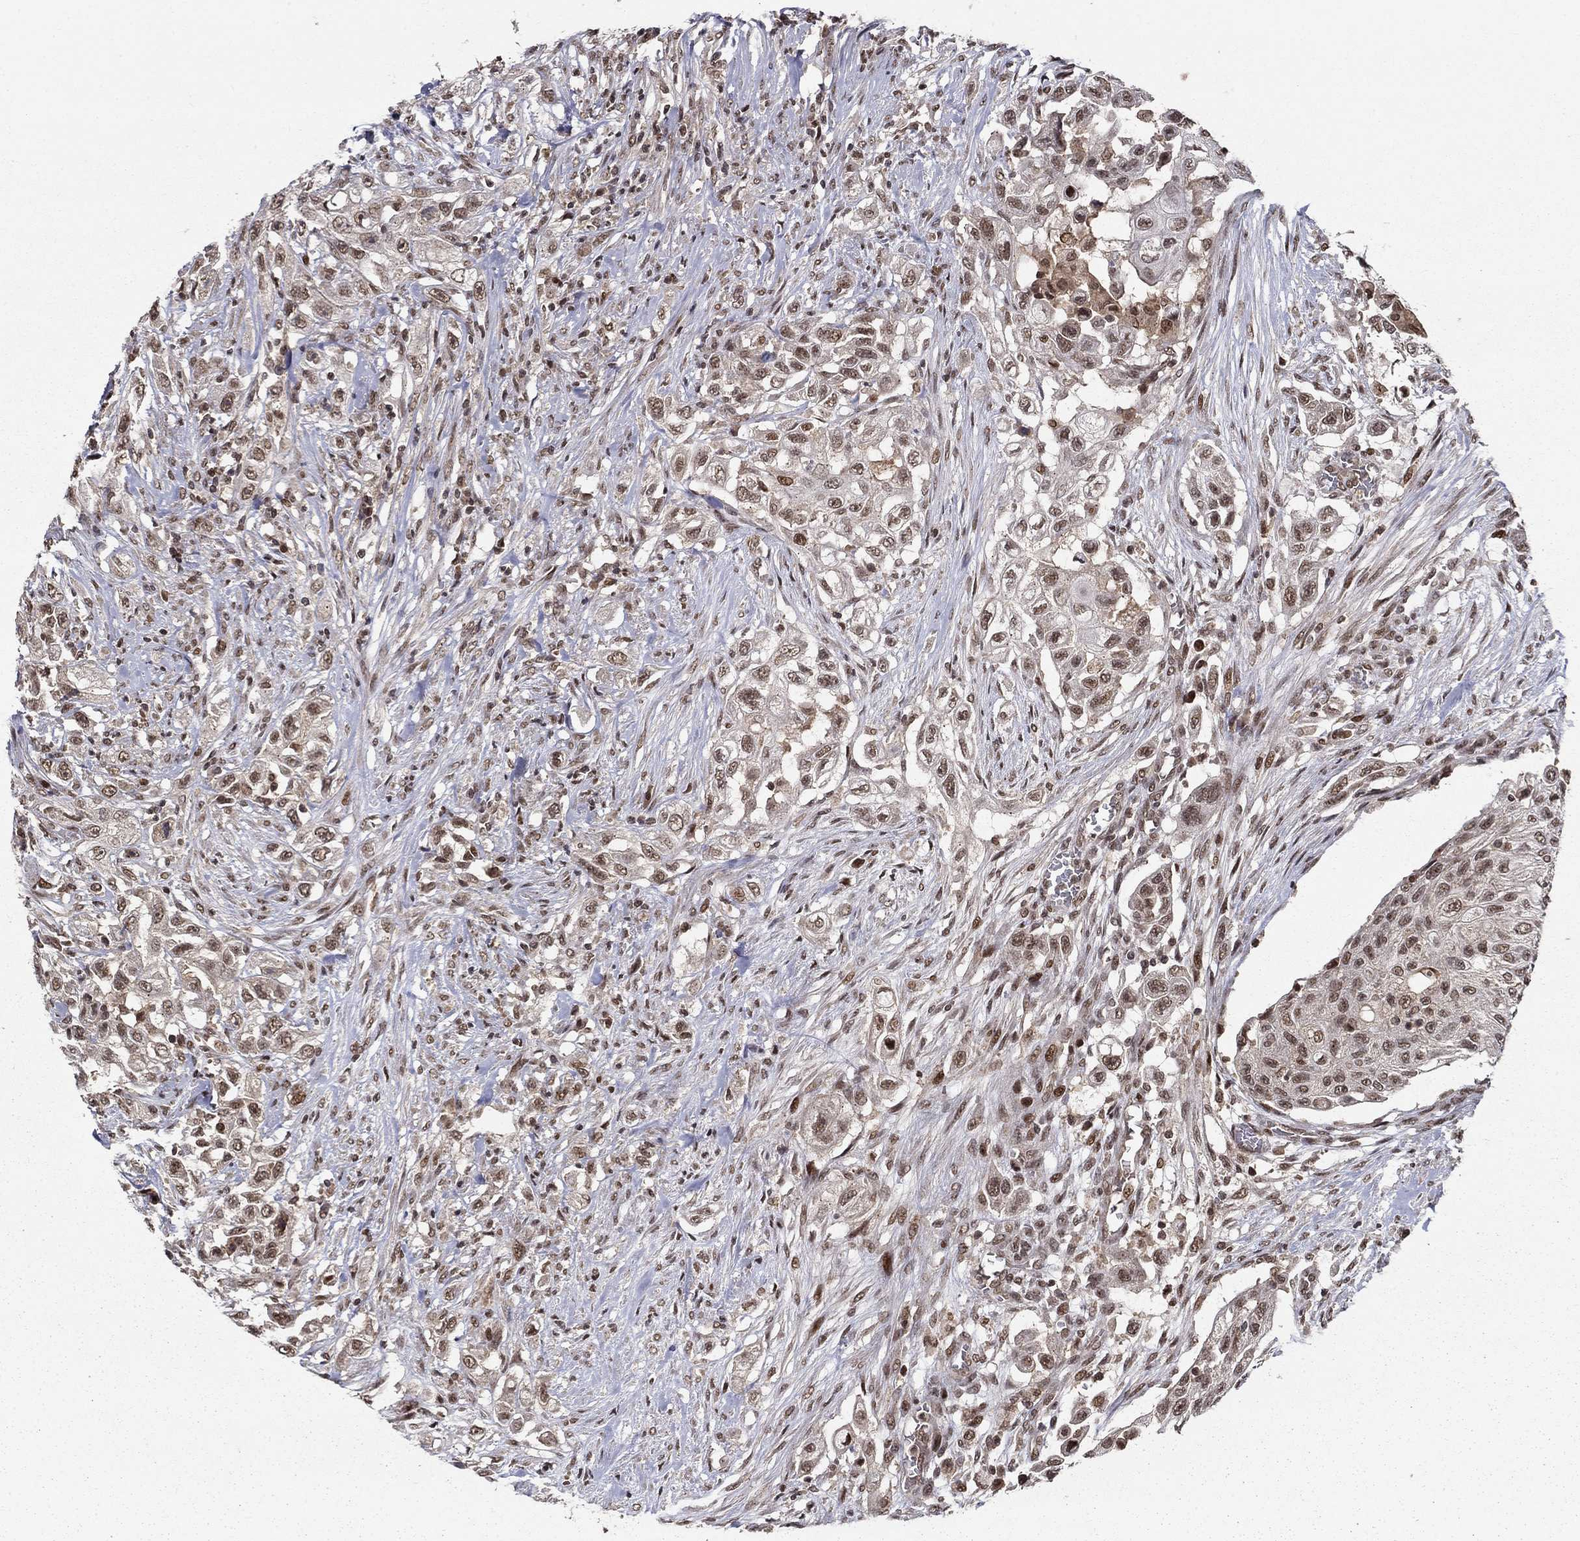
{"staining": {"intensity": "moderate", "quantity": "25%-75%", "location": "nuclear"}, "tissue": "urothelial cancer", "cell_type": "Tumor cells", "image_type": "cancer", "snomed": [{"axis": "morphology", "description": "Urothelial carcinoma, High grade"}, {"axis": "topography", "description": "Urinary bladder"}], "caption": "This image demonstrates IHC staining of human urothelial carcinoma (high-grade), with medium moderate nuclear staining in approximately 25%-75% of tumor cells.", "gene": "CDCA7L", "patient": {"sex": "female", "age": 56}}